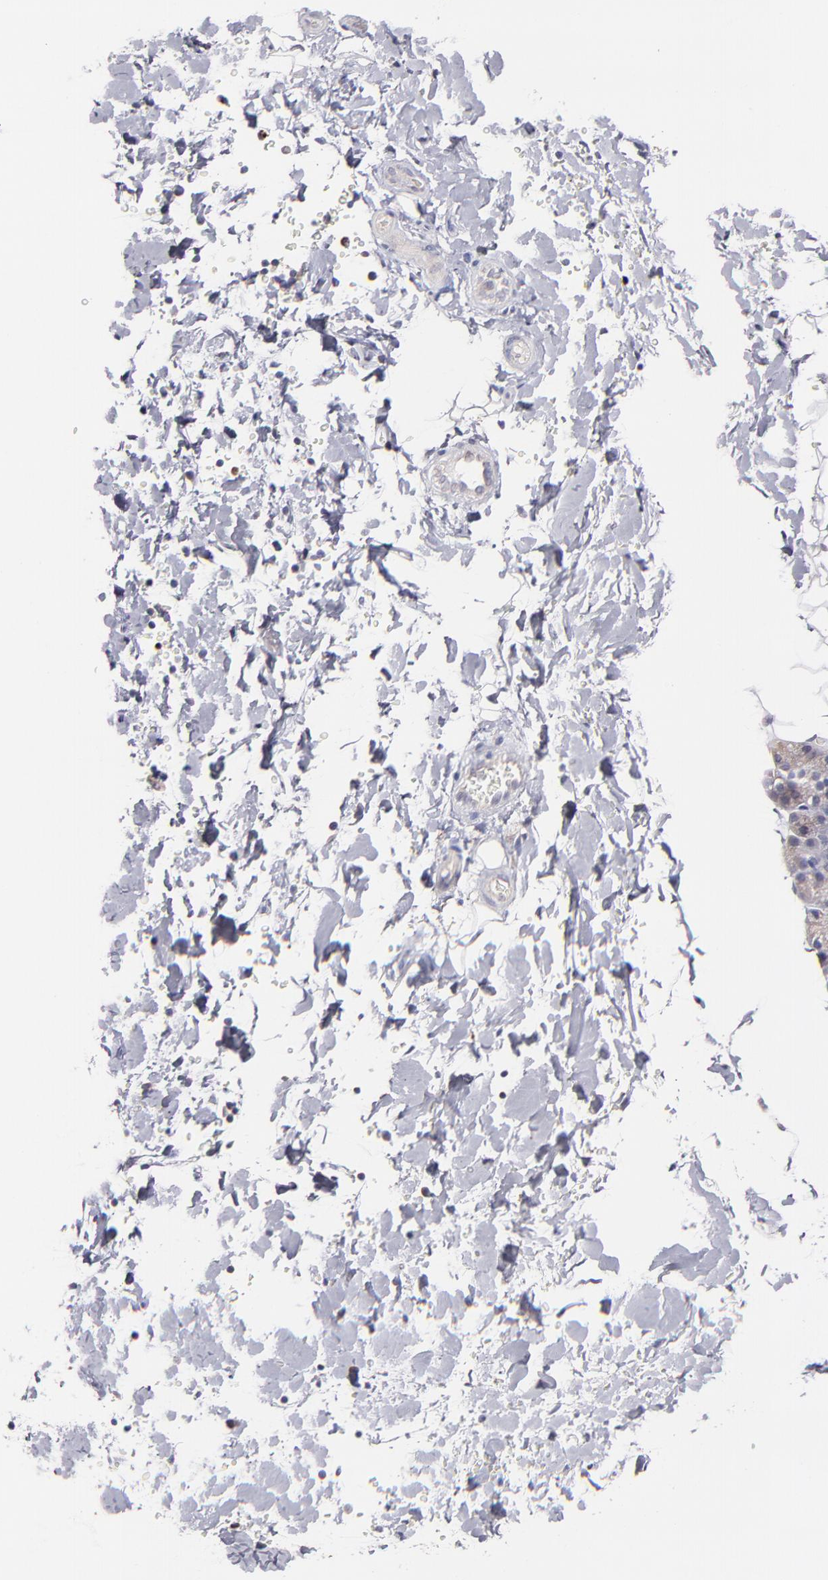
{"staining": {"intensity": "weak", "quantity": "<25%", "location": "cytoplasmic/membranous"}, "tissue": "salivary gland", "cell_type": "Glandular cells", "image_type": "normal", "snomed": [{"axis": "morphology", "description": "Normal tissue, NOS"}, {"axis": "topography", "description": "Lymph node"}, {"axis": "topography", "description": "Salivary gland"}], "caption": "IHC of unremarkable human salivary gland displays no staining in glandular cells.", "gene": "GLDC", "patient": {"sex": "male", "age": 8}}